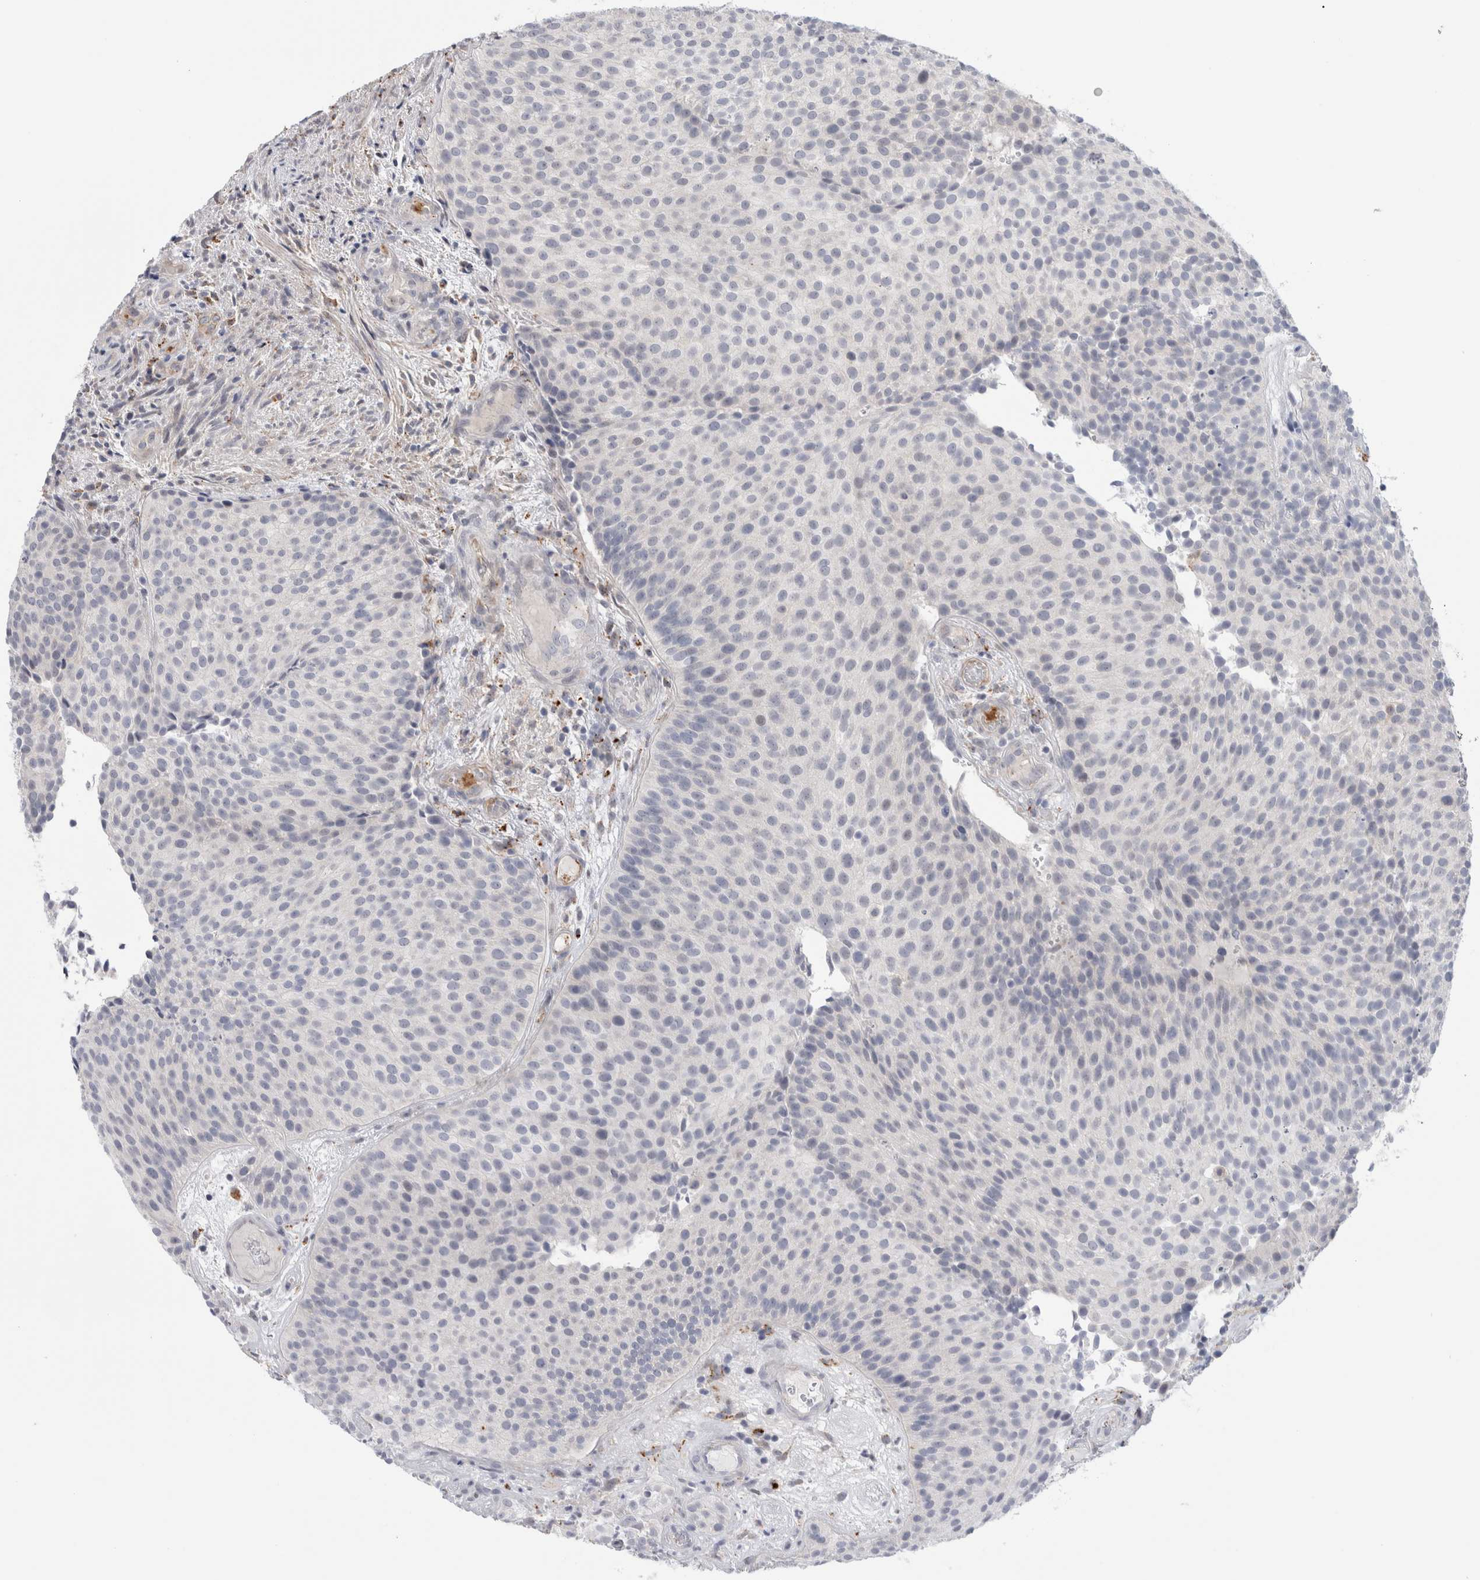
{"staining": {"intensity": "negative", "quantity": "none", "location": "none"}, "tissue": "urothelial cancer", "cell_type": "Tumor cells", "image_type": "cancer", "snomed": [{"axis": "morphology", "description": "Urothelial carcinoma, Low grade"}, {"axis": "topography", "description": "Urinary bladder"}], "caption": "A photomicrograph of urothelial cancer stained for a protein reveals no brown staining in tumor cells.", "gene": "ANKMY1", "patient": {"sex": "male", "age": 86}}